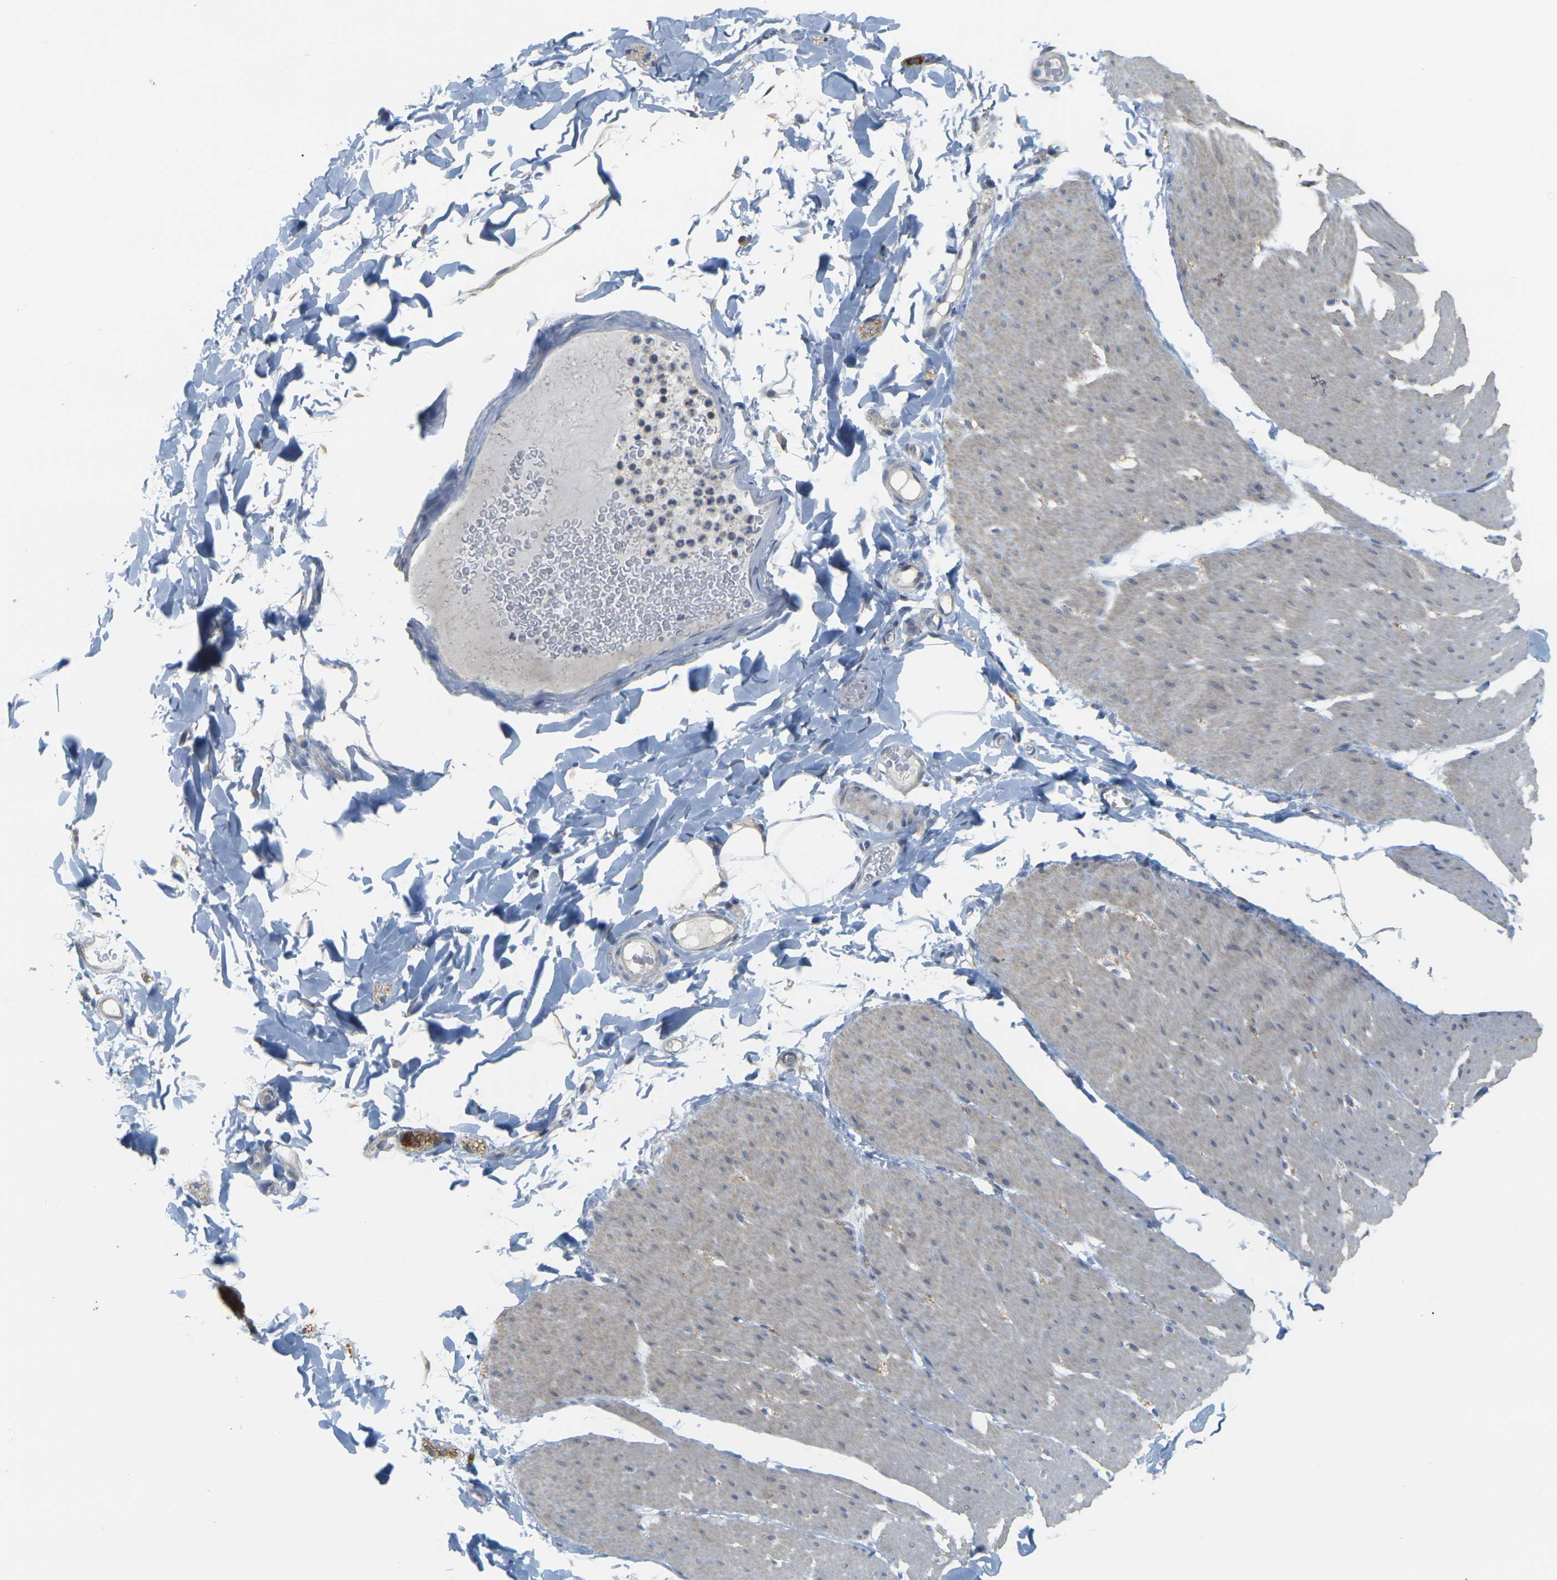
{"staining": {"intensity": "weak", "quantity": "<25%", "location": "cytoplasmic/membranous"}, "tissue": "smooth muscle", "cell_type": "Smooth muscle cells", "image_type": "normal", "snomed": [{"axis": "morphology", "description": "Normal tissue, NOS"}, {"axis": "topography", "description": "Smooth muscle"}, {"axis": "topography", "description": "Colon"}], "caption": "Human smooth muscle stained for a protein using IHC demonstrates no expression in smooth muscle cells.", "gene": "GDAP1", "patient": {"sex": "male", "age": 67}}